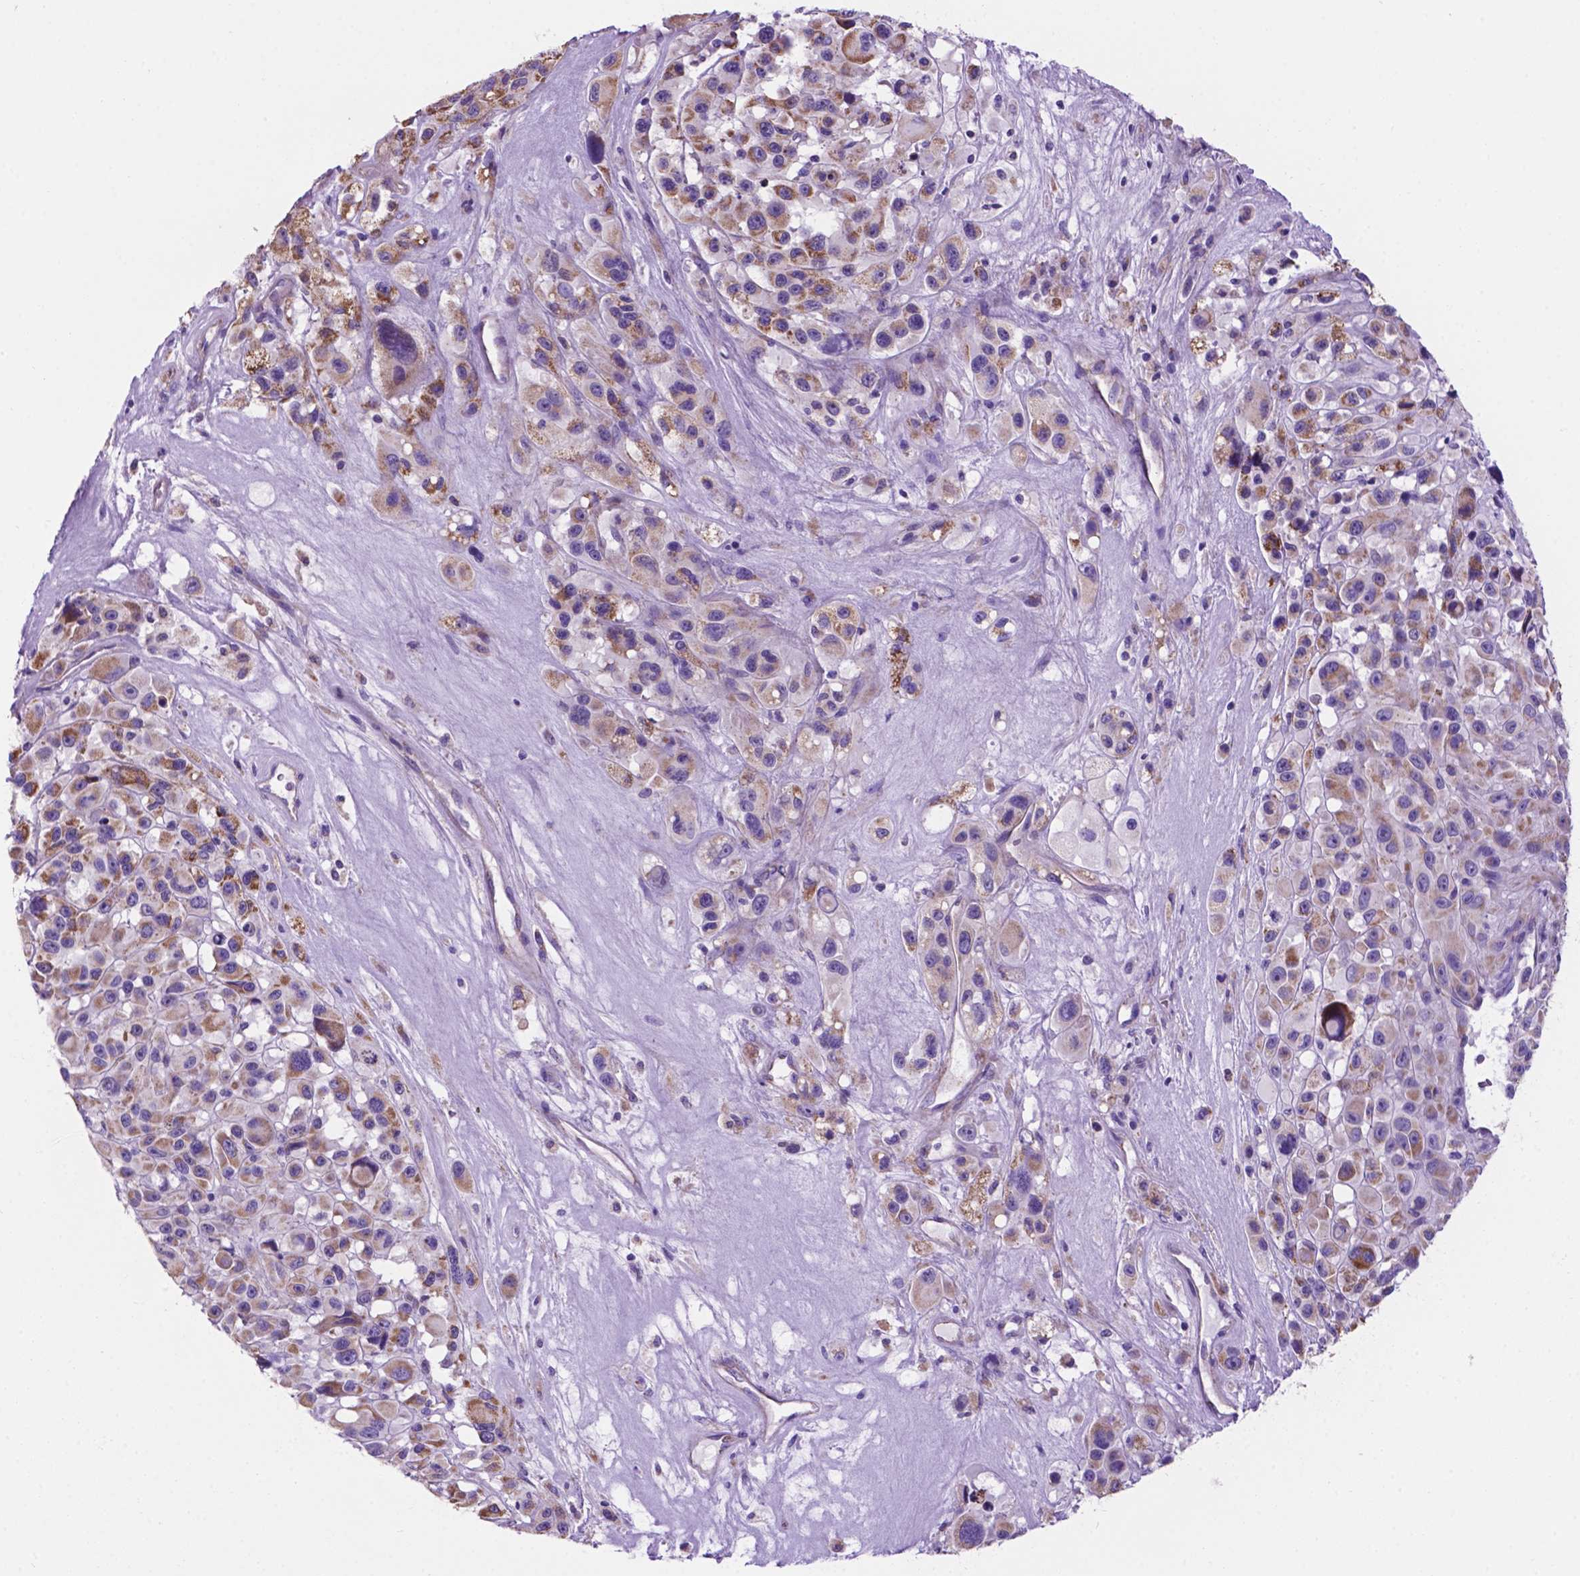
{"staining": {"intensity": "weak", "quantity": ">75%", "location": "cytoplasmic/membranous"}, "tissue": "melanoma", "cell_type": "Tumor cells", "image_type": "cancer", "snomed": [{"axis": "morphology", "description": "Malignant melanoma, Metastatic site"}, {"axis": "topography", "description": "Lymph node"}], "caption": "Melanoma stained with a protein marker shows weak staining in tumor cells.", "gene": "TMEM121B", "patient": {"sex": "female", "age": 65}}